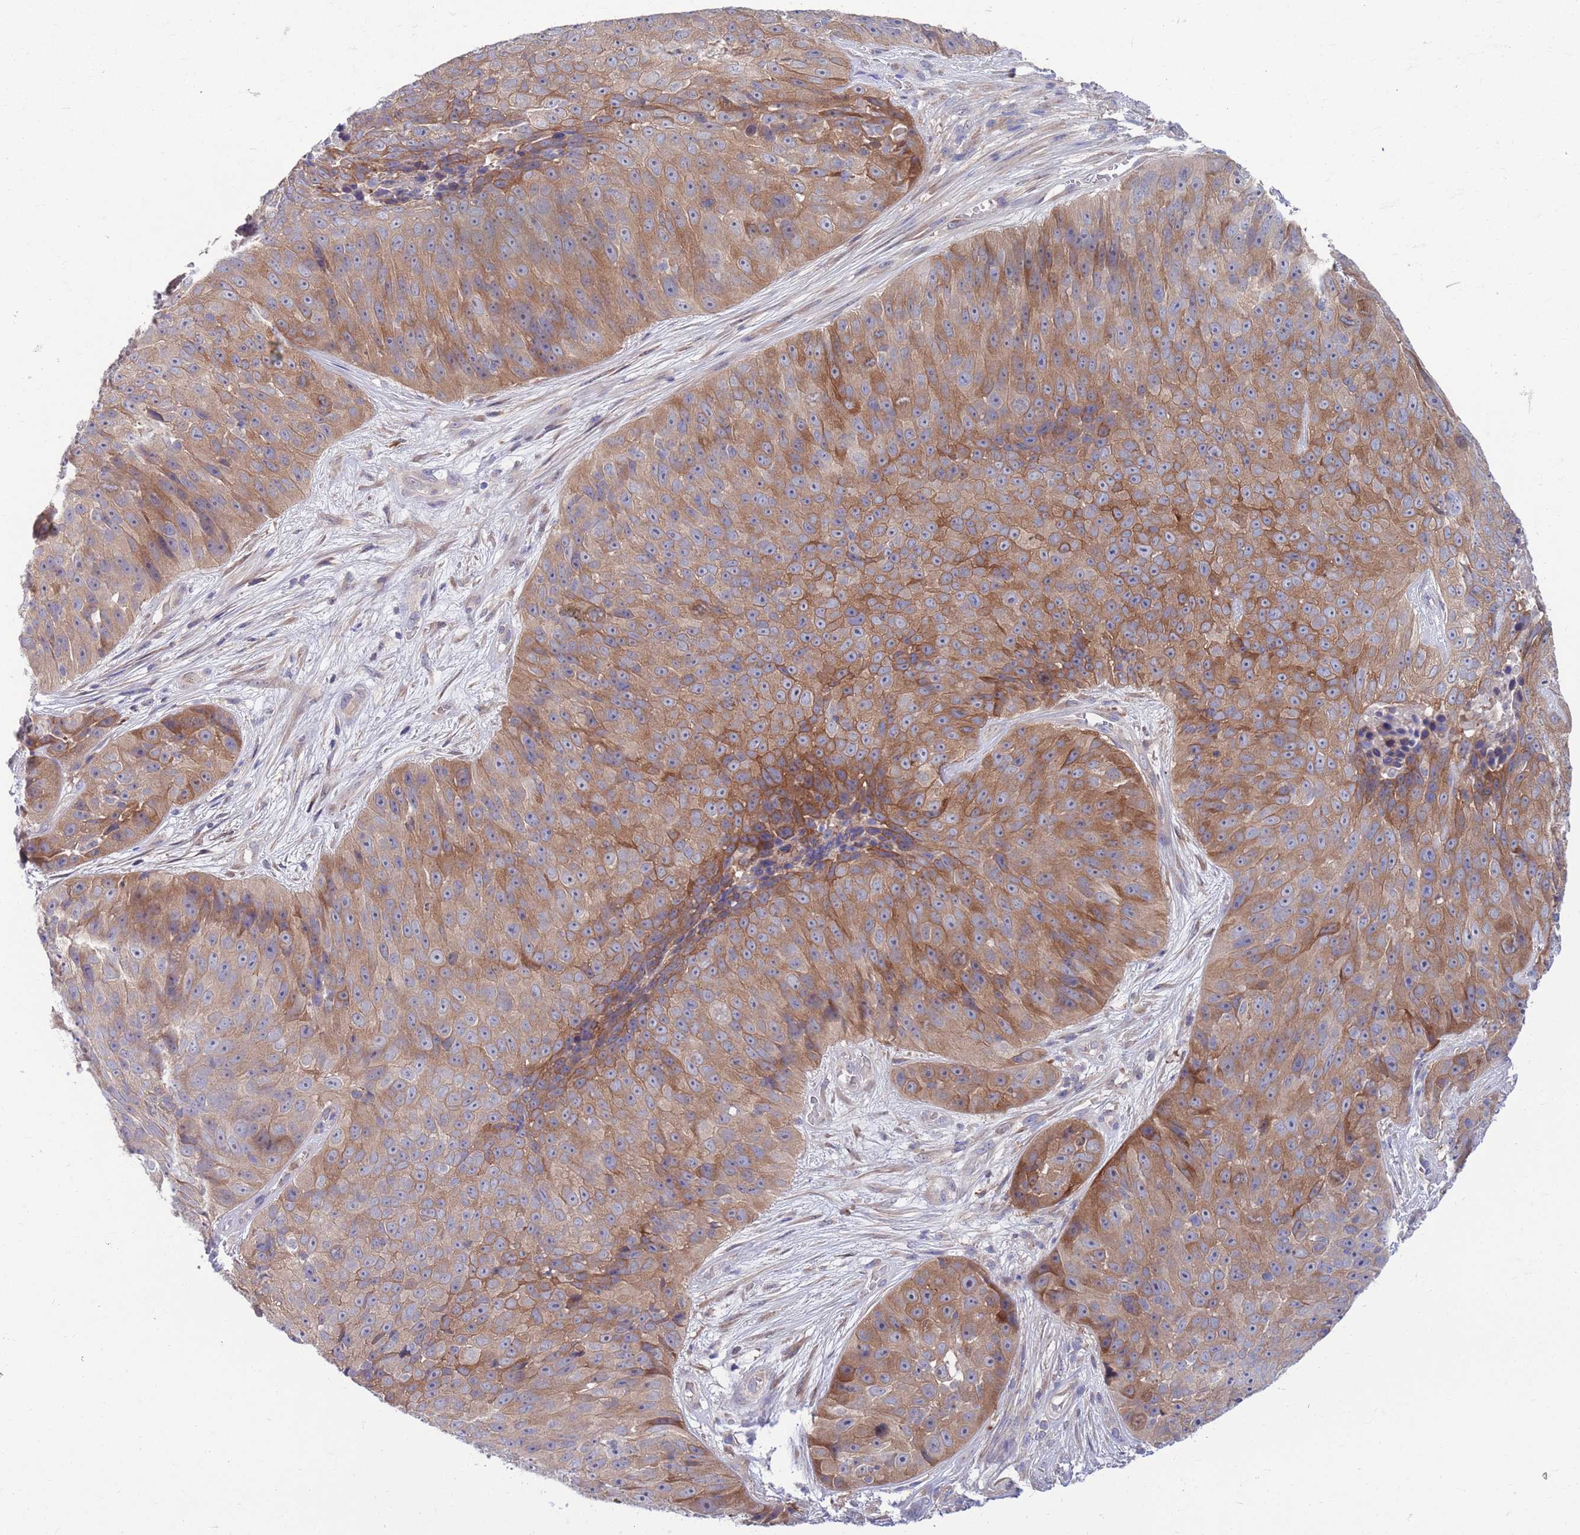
{"staining": {"intensity": "moderate", "quantity": ">75%", "location": "cytoplasmic/membranous"}, "tissue": "skin cancer", "cell_type": "Tumor cells", "image_type": "cancer", "snomed": [{"axis": "morphology", "description": "Squamous cell carcinoma, NOS"}, {"axis": "topography", "description": "Skin"}], "caption": "High-power microscopy captured an immunohistochemistry (IHC) image of squamous cell carcinoma (skin), revealing moderate cytoplasmic/membranous expression in about >75% of tumor cells. (Brightfield microscopy of DAB IHC at high magnification).", "gene": "KLHL29", "patient": {"sex": "female", "age": 87}}